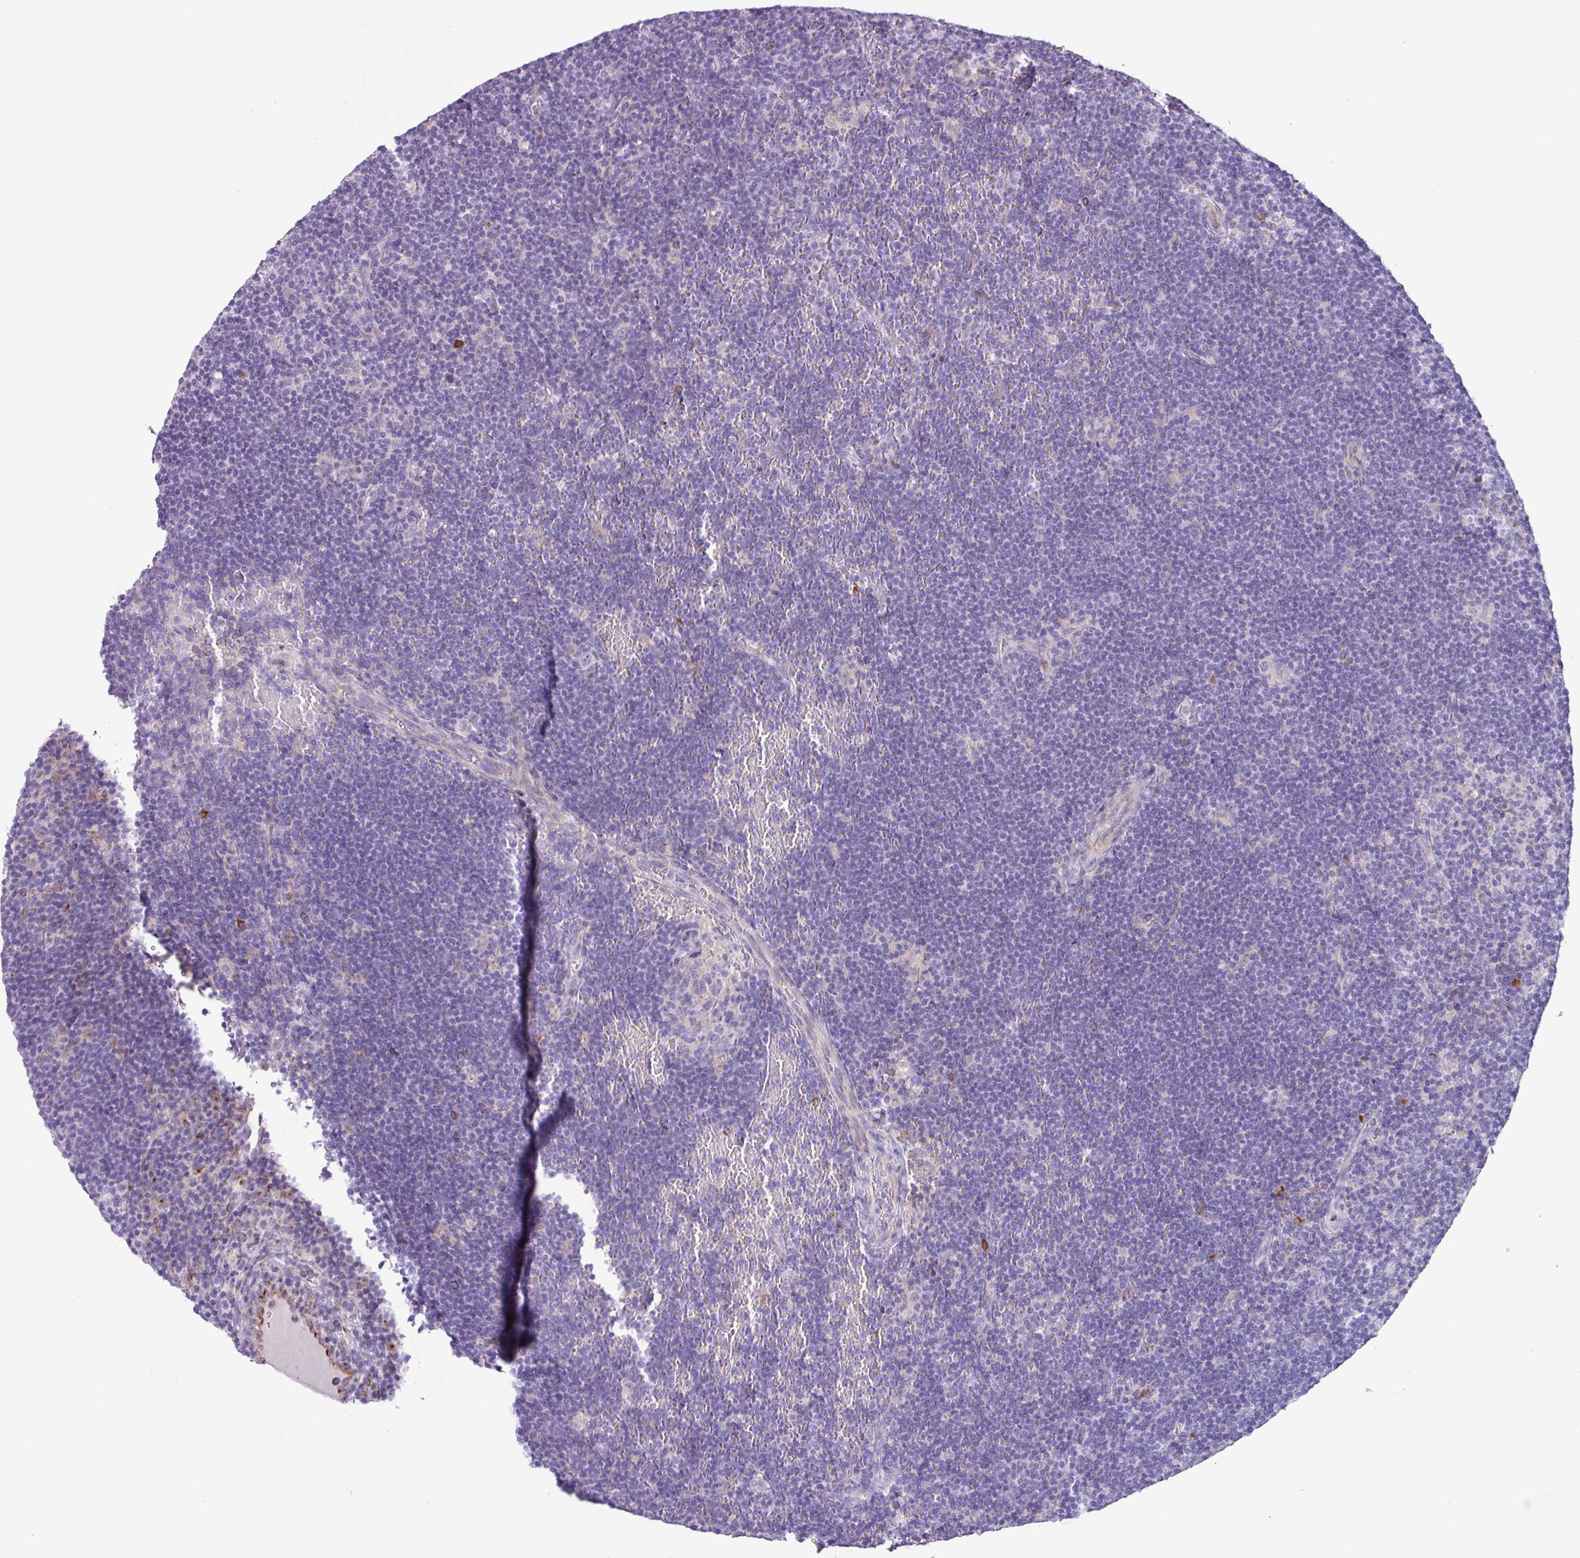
{"staining": {"intensity": "negative", "quantity": "none", "location": "none"}, "tissue": "lymphoma", "cell_type": "Tumor cells", "image_type": "cancer", "snomed": [{"axis": "morphology", "description": "Hodgkin's disease, NOS"}, {"axis": "topography", "description": "Lymph node"}], "caption": "A histopathology image of lymphoma stained for a protein demonstrates no brown staining in tumor cells.", "gene": "ADGRE1", "patient": {"sex": "female", "age": 57}}